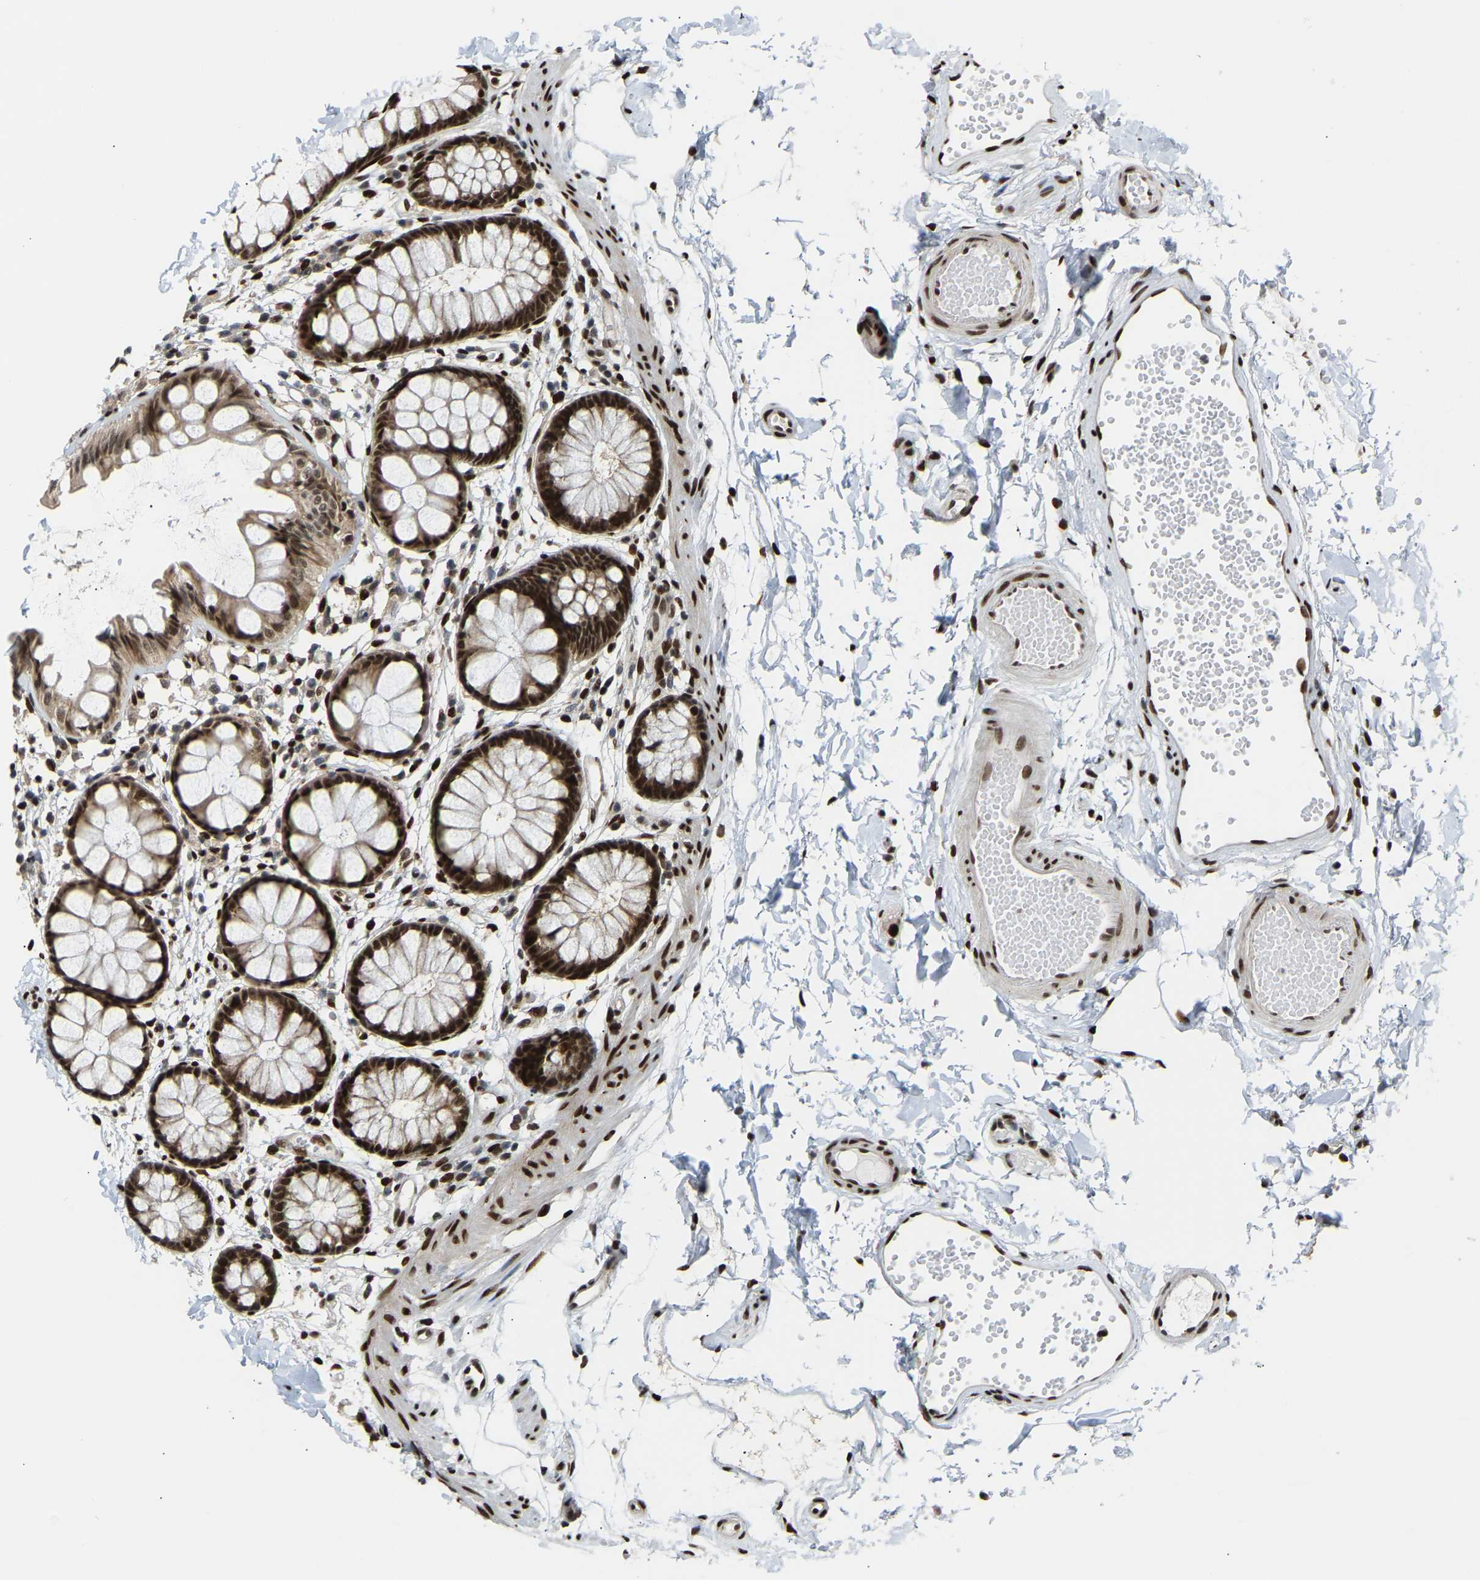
{"staining": {"intensity": "strong", "quantity": ">75%", "location": "nuclear"}, "tissue": "rectum", "cell_type": "Glandular cells", "image_type": "normal", "snomed": [{"axis": "morphology", "description": "Normal tissue, NOS"}, {"axis": "topography", "description": "Rectum"}], "caption": "DAB immunohistochemical staining of benign human rectum exhibits strong nuclear protein expression in about >75% of glandular cells.", "gene": "SSBP2", "patient": {"sex": "female", "age": 66}}